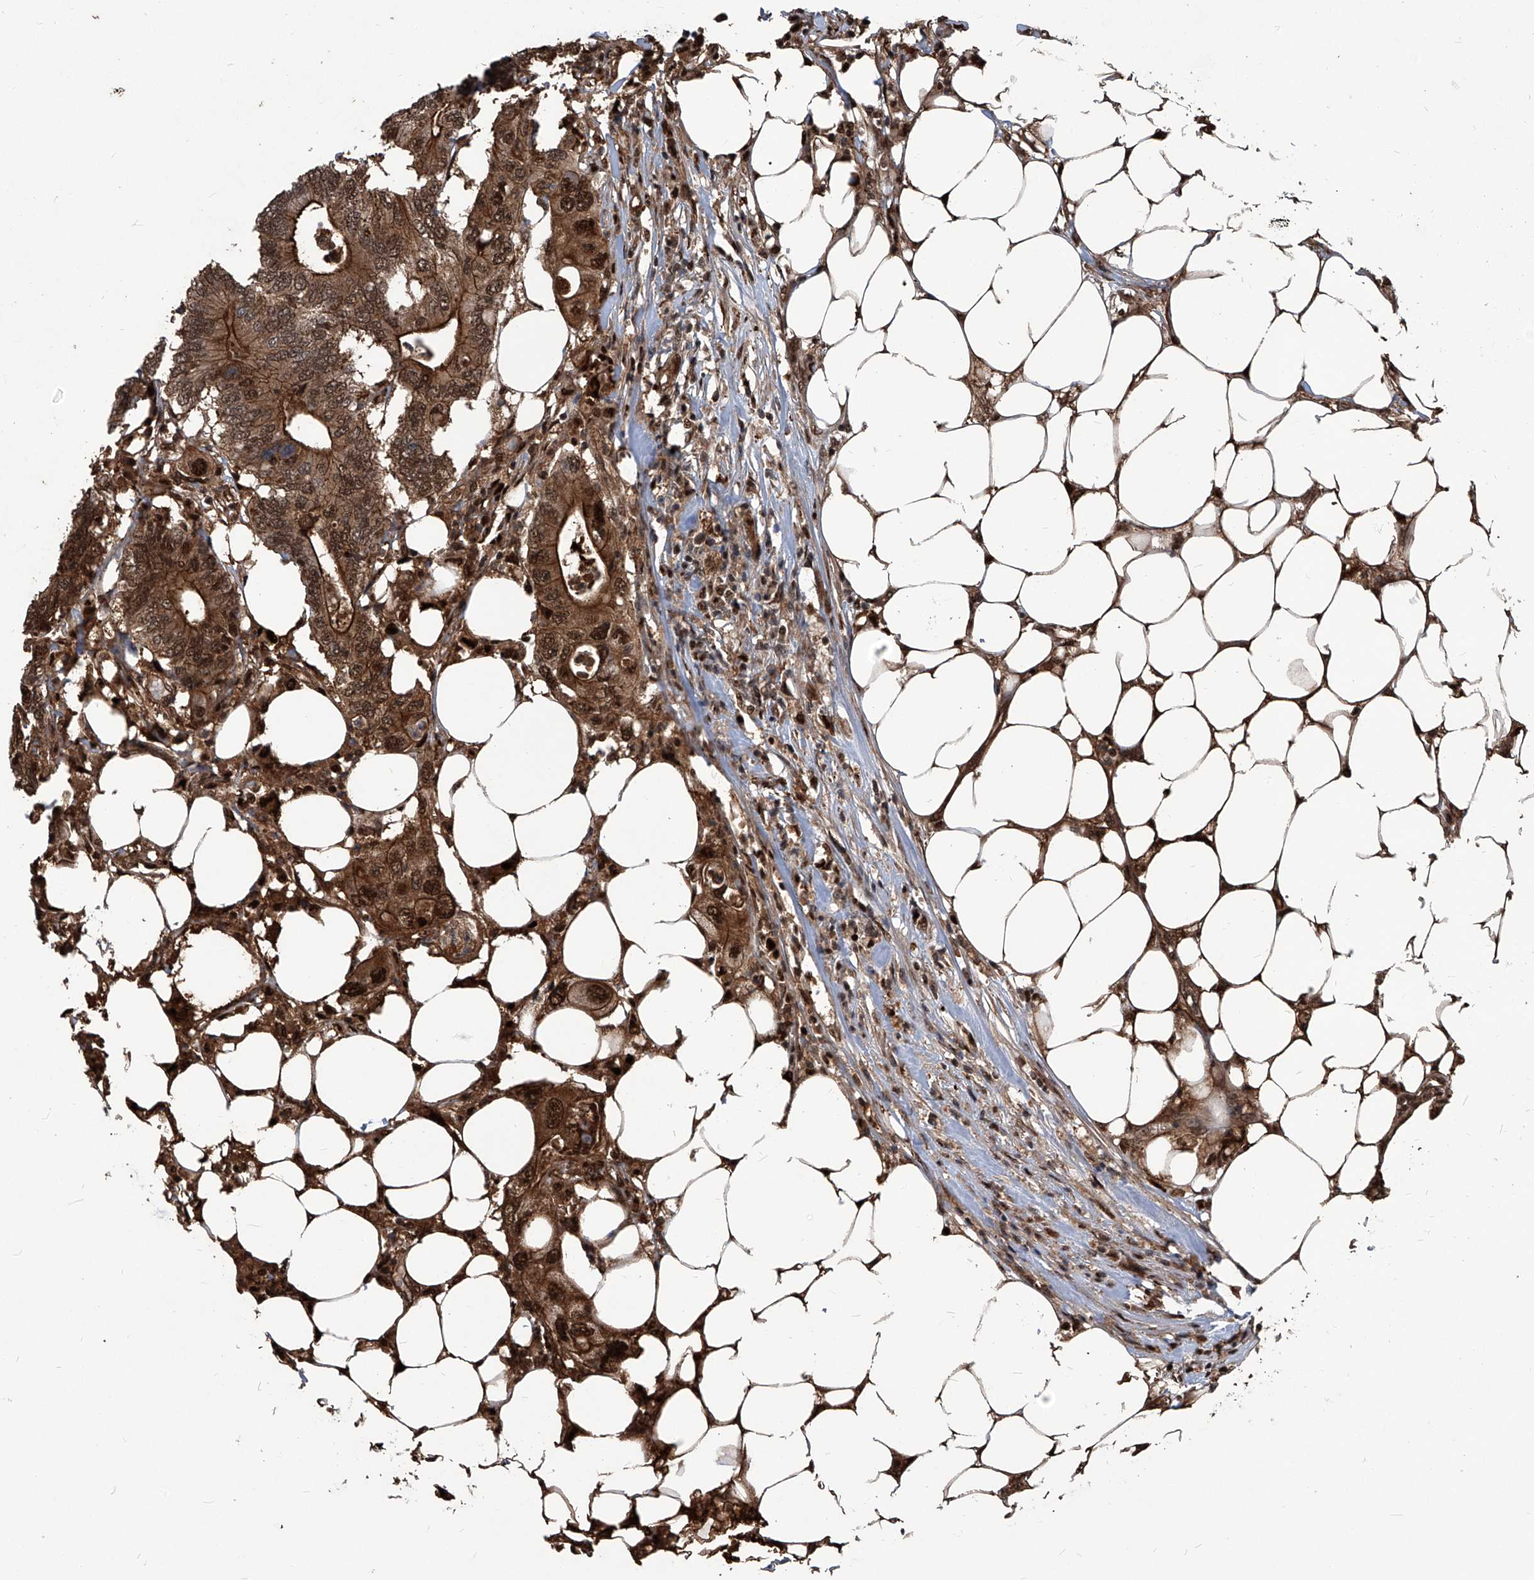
{"staining": {"intensity": "strong", "quantity": "25%-75%", "location": "cytoplasmic/membranous,nuclear"}, "tissue": "colorectal cancer", "cell_type": "Tumor cells", "image_type": "cancer", "snomed": [{"axis": "morphology", "description": "Adenocarcinoma, NOS"}, {"axis": "topography", "description": "Colon"}], "caption": "Protein expression analysis of colorectal cancer demonstrates strong cytoplasmic/membranous and nuclear staining in about 25%-75% of tumor cells.", "gene": "PSMB1", "patient": {"sex": "male", "age": 71}}